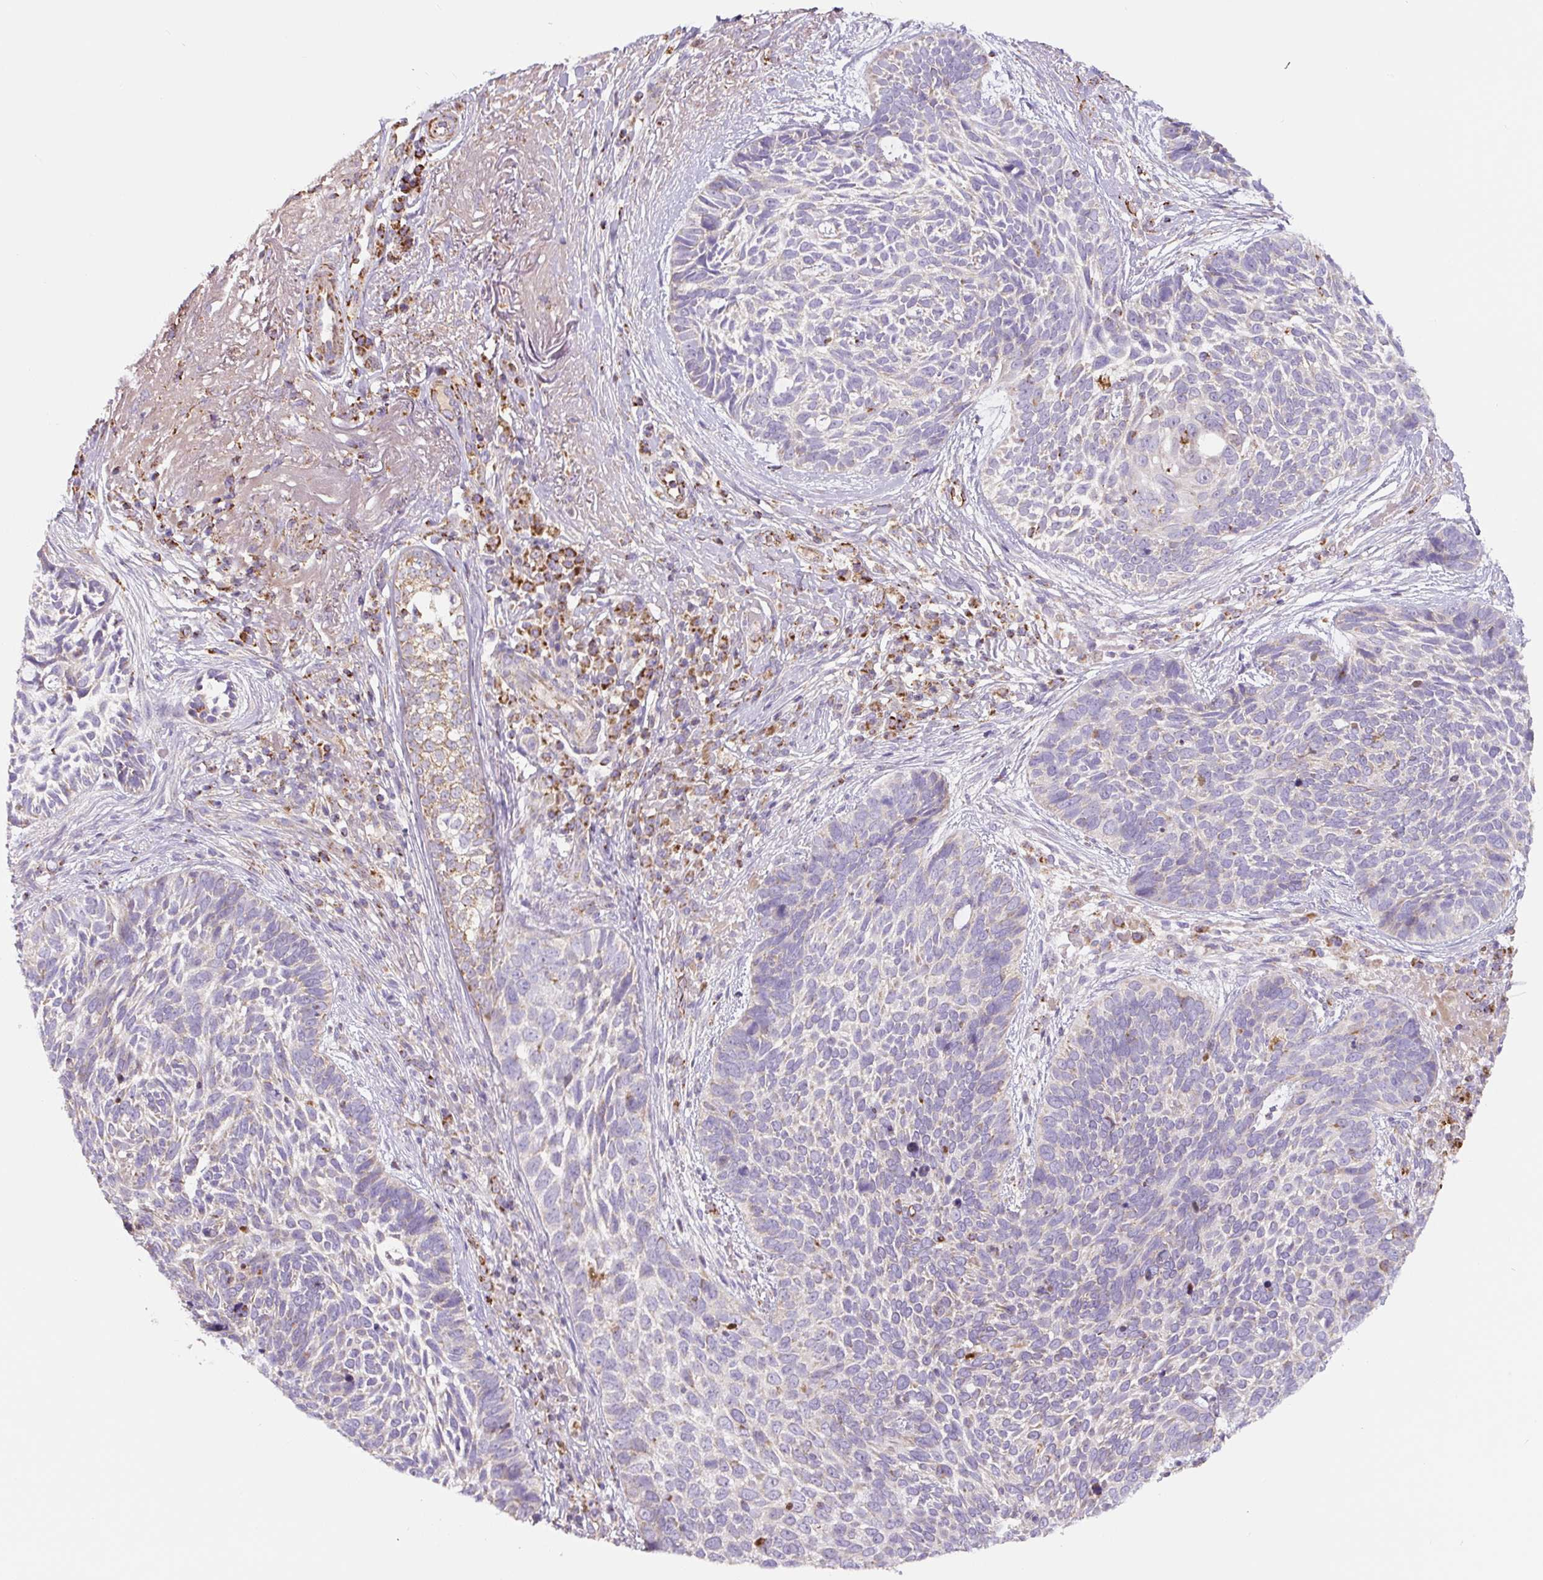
{"staining": {"intensity": "negative", "quantity": "none", "location": "none"}, "tissue": "skin cancer", "cell_type": "Tumor cells", "image_type": "cancer", "snomed": [{"axis": "morphology", "description": "Basal cell carcinoma"}, {"axis": "topography", "description": "Skin"}, {"axis": "topography", "description": "Skin of face"}], "caption": "Immunohistochemistry (IHC) histopathology image of neoplastic tissue: skin basal cell carcinoma stained with DAB demonstrates no significant protein staining in tumor cells. (Brightfield microscopy of DAB (3,3'-diaminobenzidine) immunohistochemistry (IHC) at high magnification).", "gene": "MT-CO2", "patient": {"sex": "female", "age": 95}}